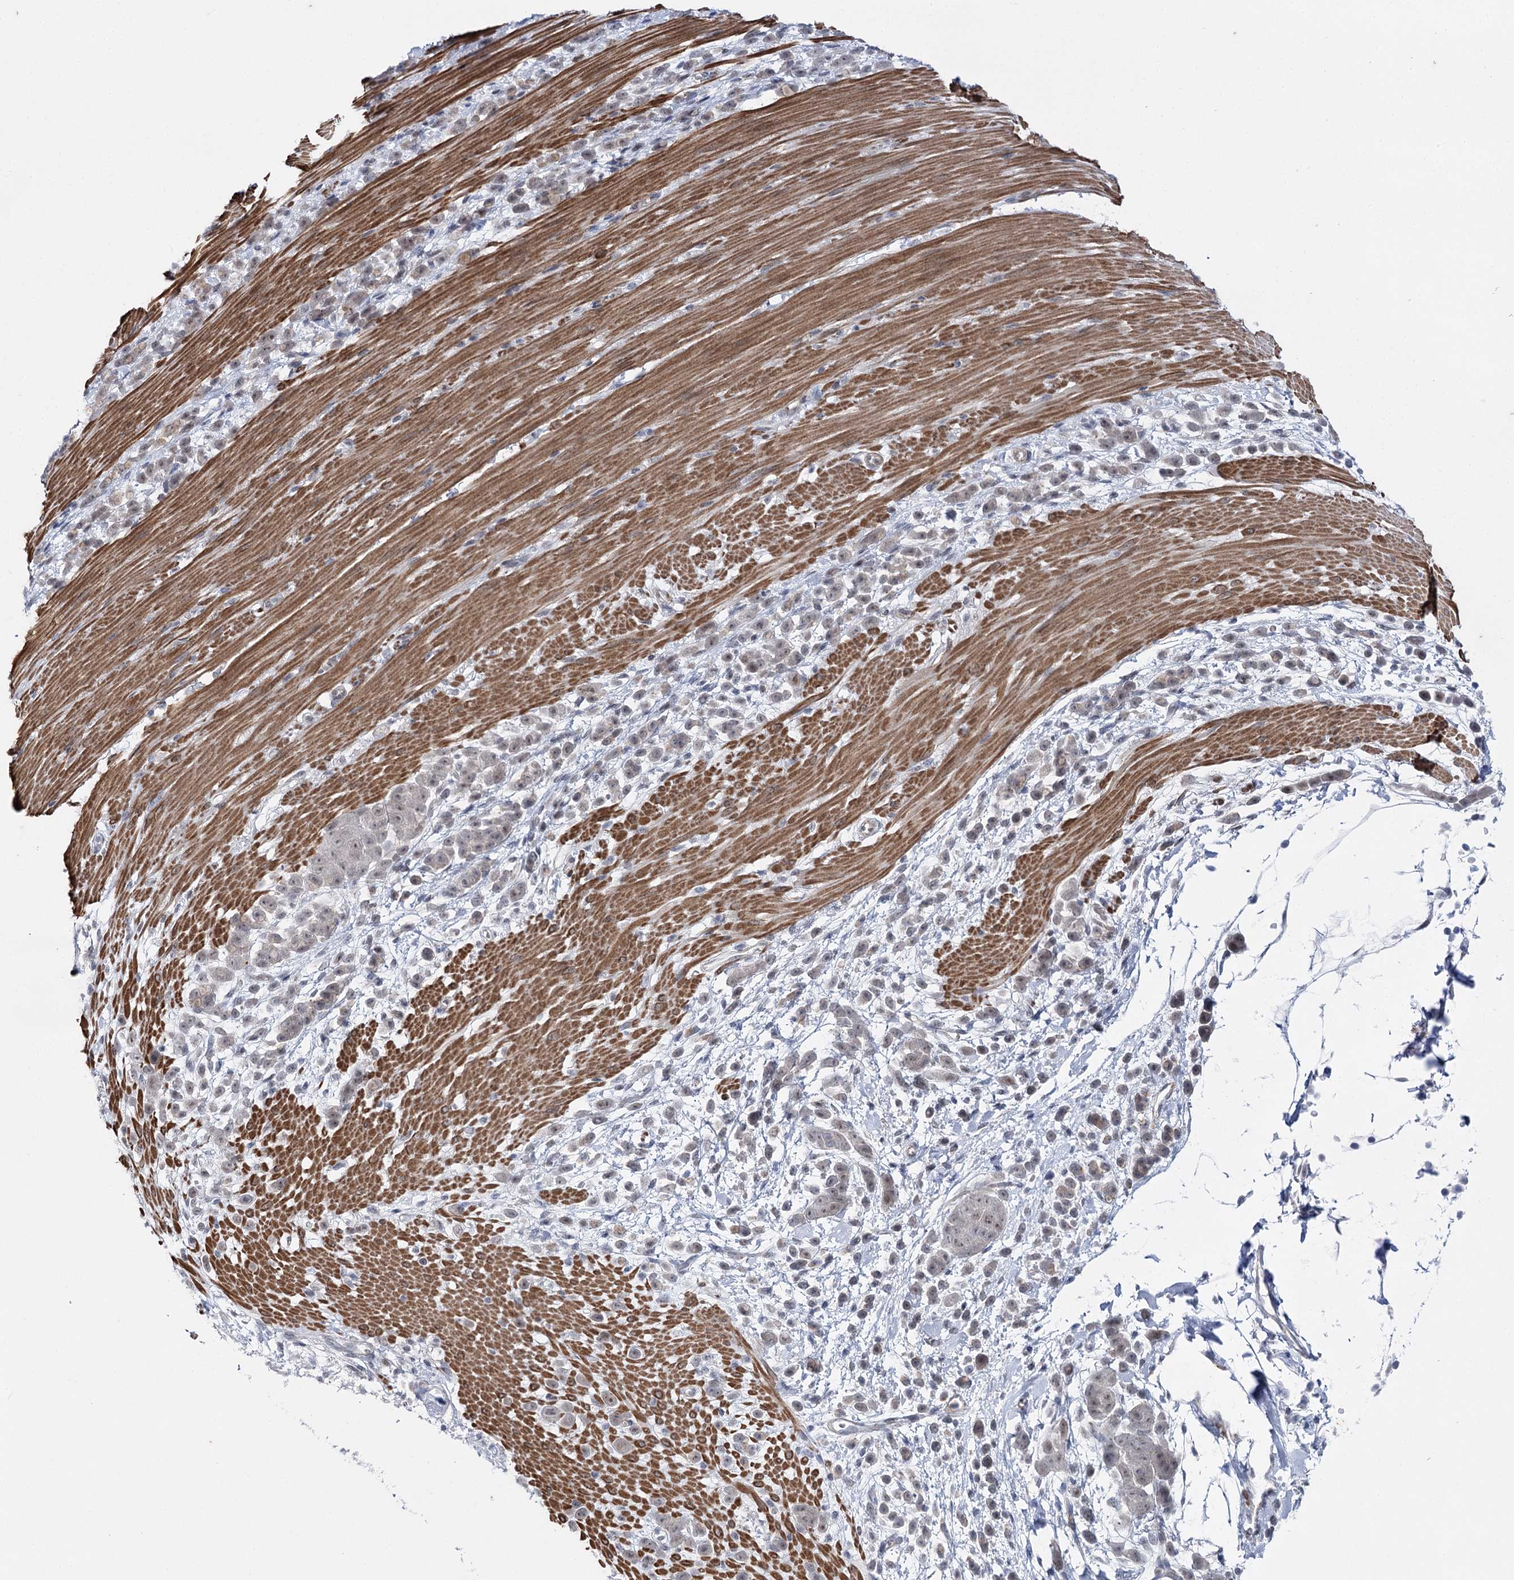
{"staining": {"intensity": "negative", "quantity": "none", "location": "none"}, "tissue": "pancreatic cancer", "cell_type": "Tumor cells", "image_type": "cancer", "snomed": [{"axis": "morphology", "description": "Normal tissue, NOS"}, {"axis": "morphology", "description": "Adenocarcinoma, NOS"}, {"axis": "topography", "description": "Pancreas"}], "caption": "This is an IHC image of pancreatic cancer. There is no staining in tumor cells.", "gene": "AGXT2", "patient": {"sex": "female", "age": 64}}